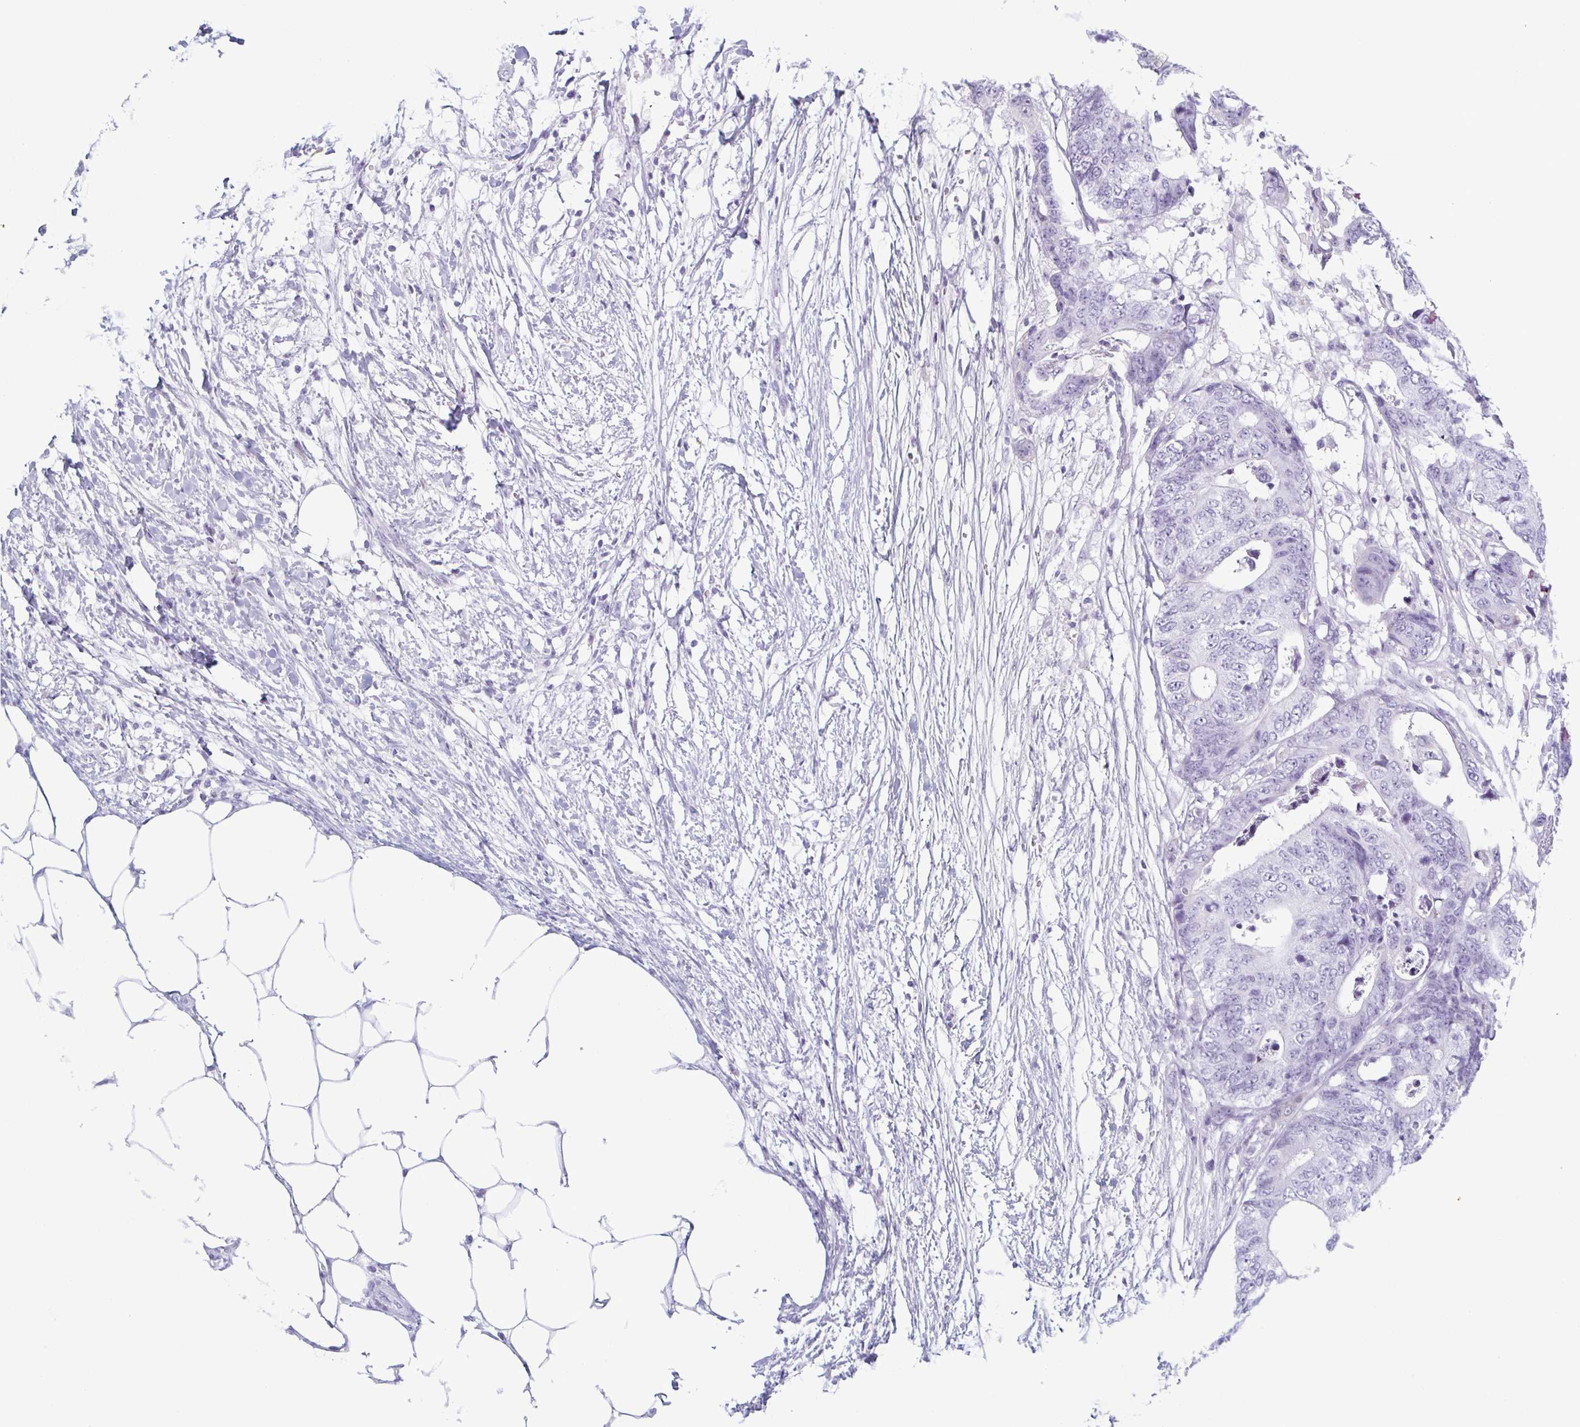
{"staining": {"intensity": "negative", "quantity": "none", "location": "none"}, "tissue": "colorectal cancer", "cell_type": "Tumor cells", "image_type": "cancer", "snomed": [{"axis": "morphology", "description": "Adenocarcinoma, NOS"}, {"axis": "topography", "description": "Colon"}], "caption": "Immunohistochemical staining of colorectal adenocarcinoma exhibits no significant expression in tumor cells.", "gene": "KRT10", "patient": {"sex": "female", "age": 48}}